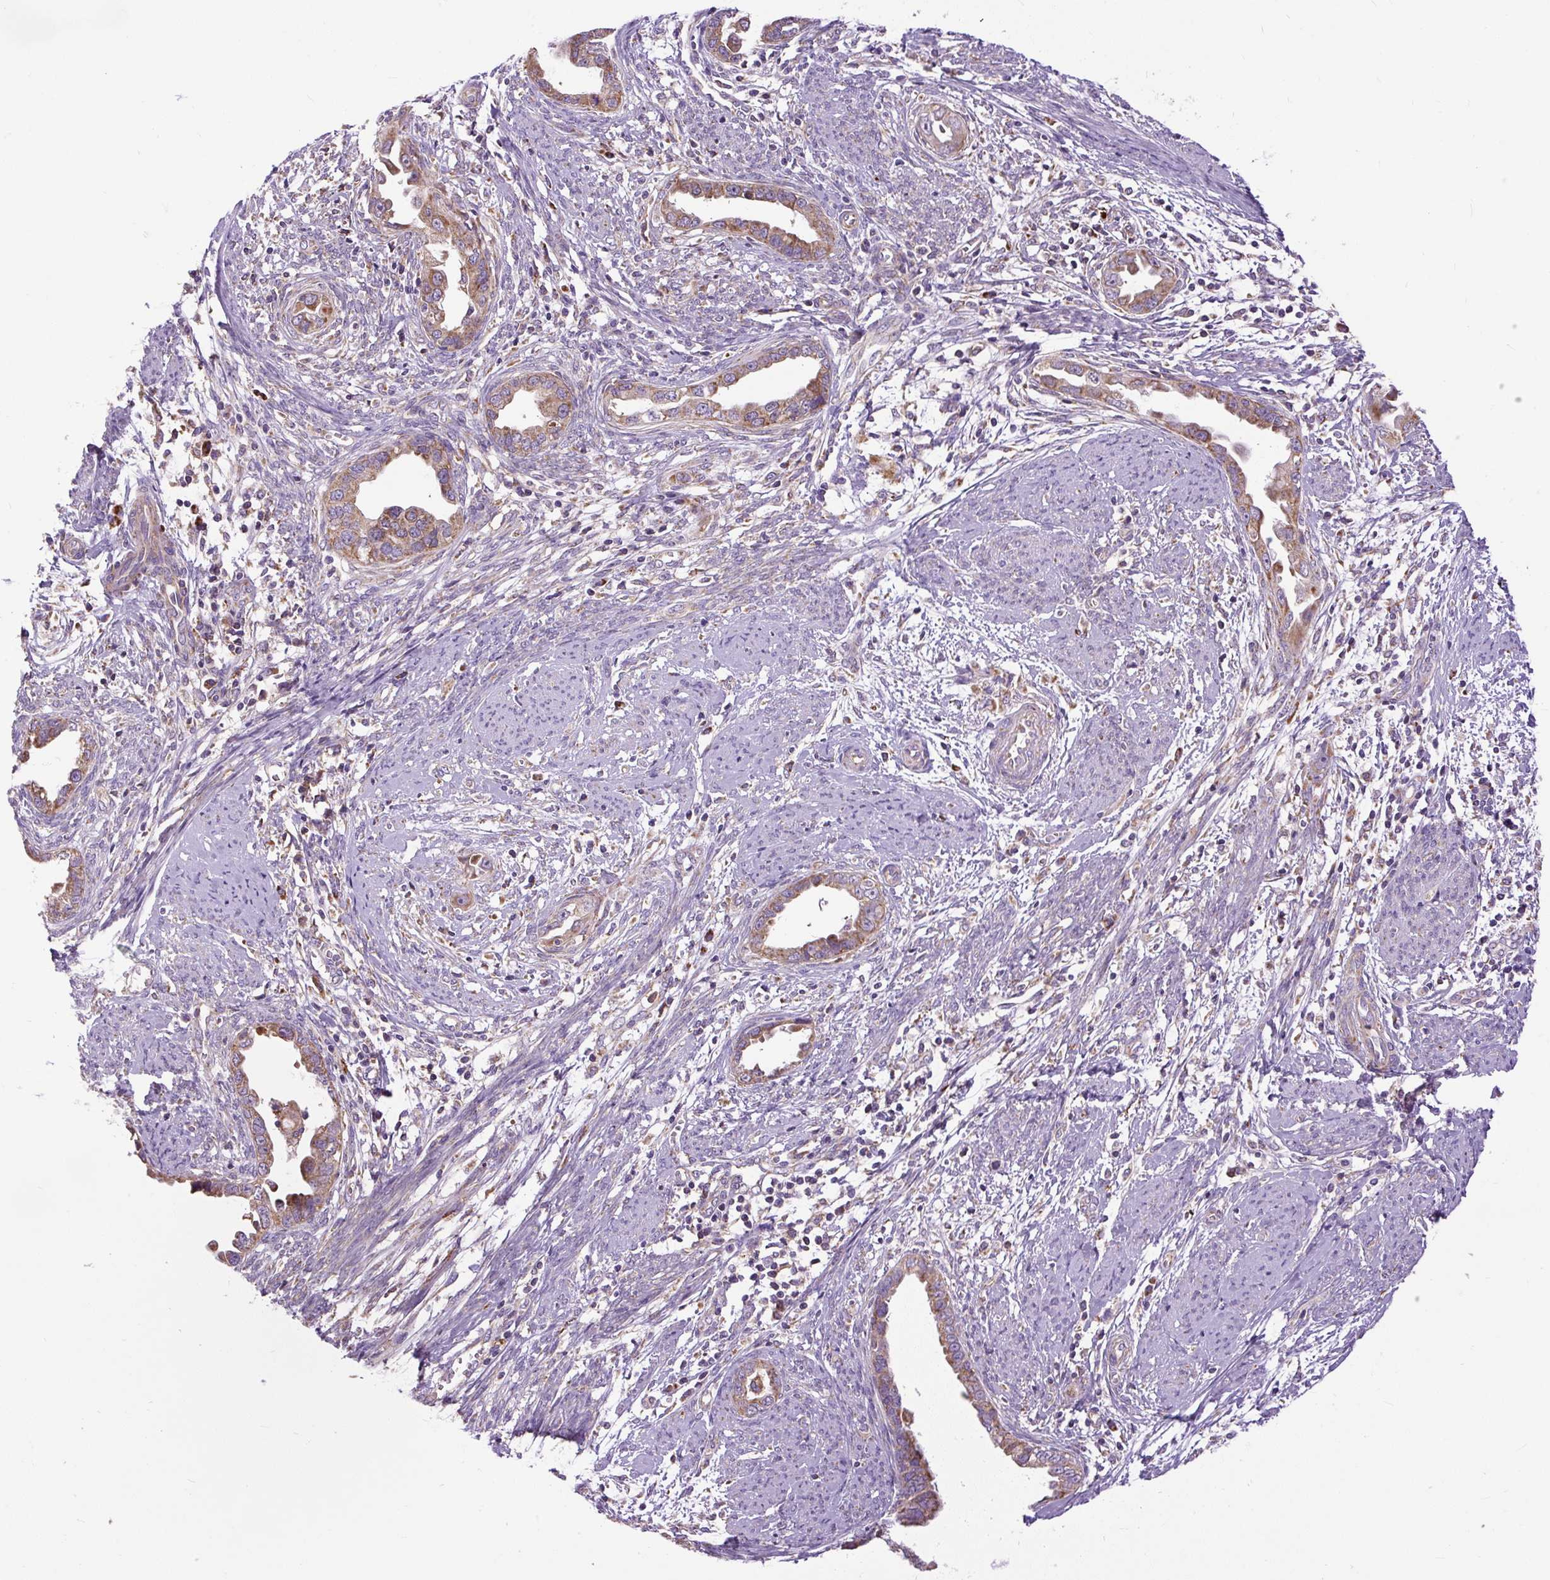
{"staining": {"intensity": "moderate", "quantity": ">75%", "location": "cytoplasmic/membranous"}, "tissue": "endometrial cancer", "cell_type": "Tumor cells", "image_type": "cancer", "snomed": [{"axis": "morphology", "description": "Adenocarcinoma, NOS"}, {"axis": "topography", "description": "Endometrium"}], "caption": "A high-resolution histopathology image shows IHC staining of adenocarcinoma (endometrial), which displays moderate cytoplasmic/membranous staining in about >75% of tumor cells. The staining is performed using DAB brown chromogen to label protein expression. The nuclei are counter-stained blue using hematoxylin.", "gene": "TM2D3", "patient": {"sex": "female", "age": 57}}